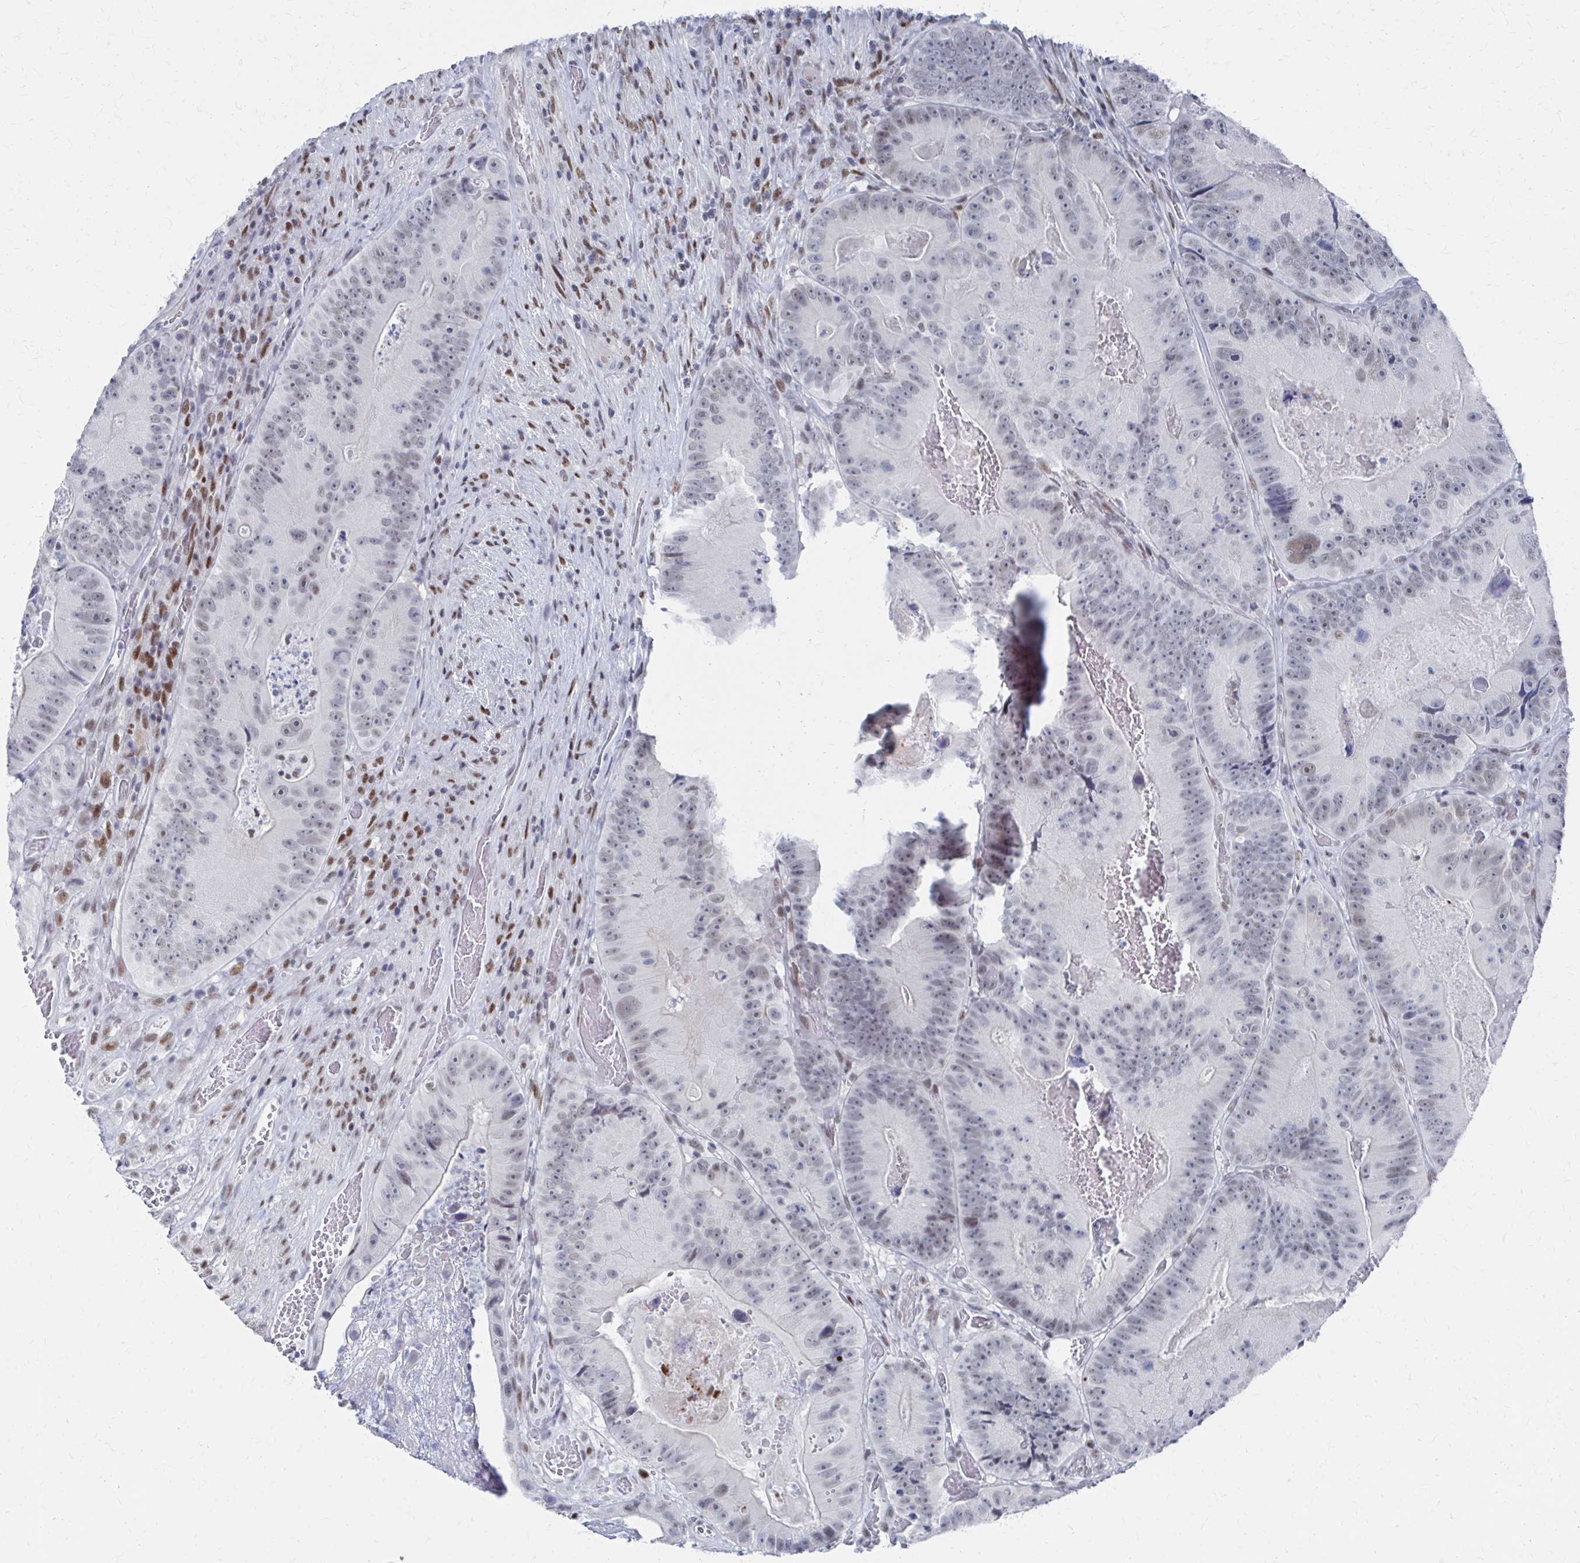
{"staining": {"intensity": "weak", "quantity": ">75%", "location": "nuclear"}, "tissue": "colorectal cancer", "cell_type": "Tumor cells", "image_type": "cancer", "snomed": [{"axis": "morphology", "description": "Adenocarcinoma, NOS"}, {"axis": "topography", "description": "Colon"}], "caption": "The photomicrograph demonstrates a brown stain indicating the presence of a protein in the nuclear of tumor cells in adenocarcinoma (colorectal). (IHC, brightfield microscopy, high magnification).", "gene": "CDIN1", "patient": {"sex": "female", "age": 86}}